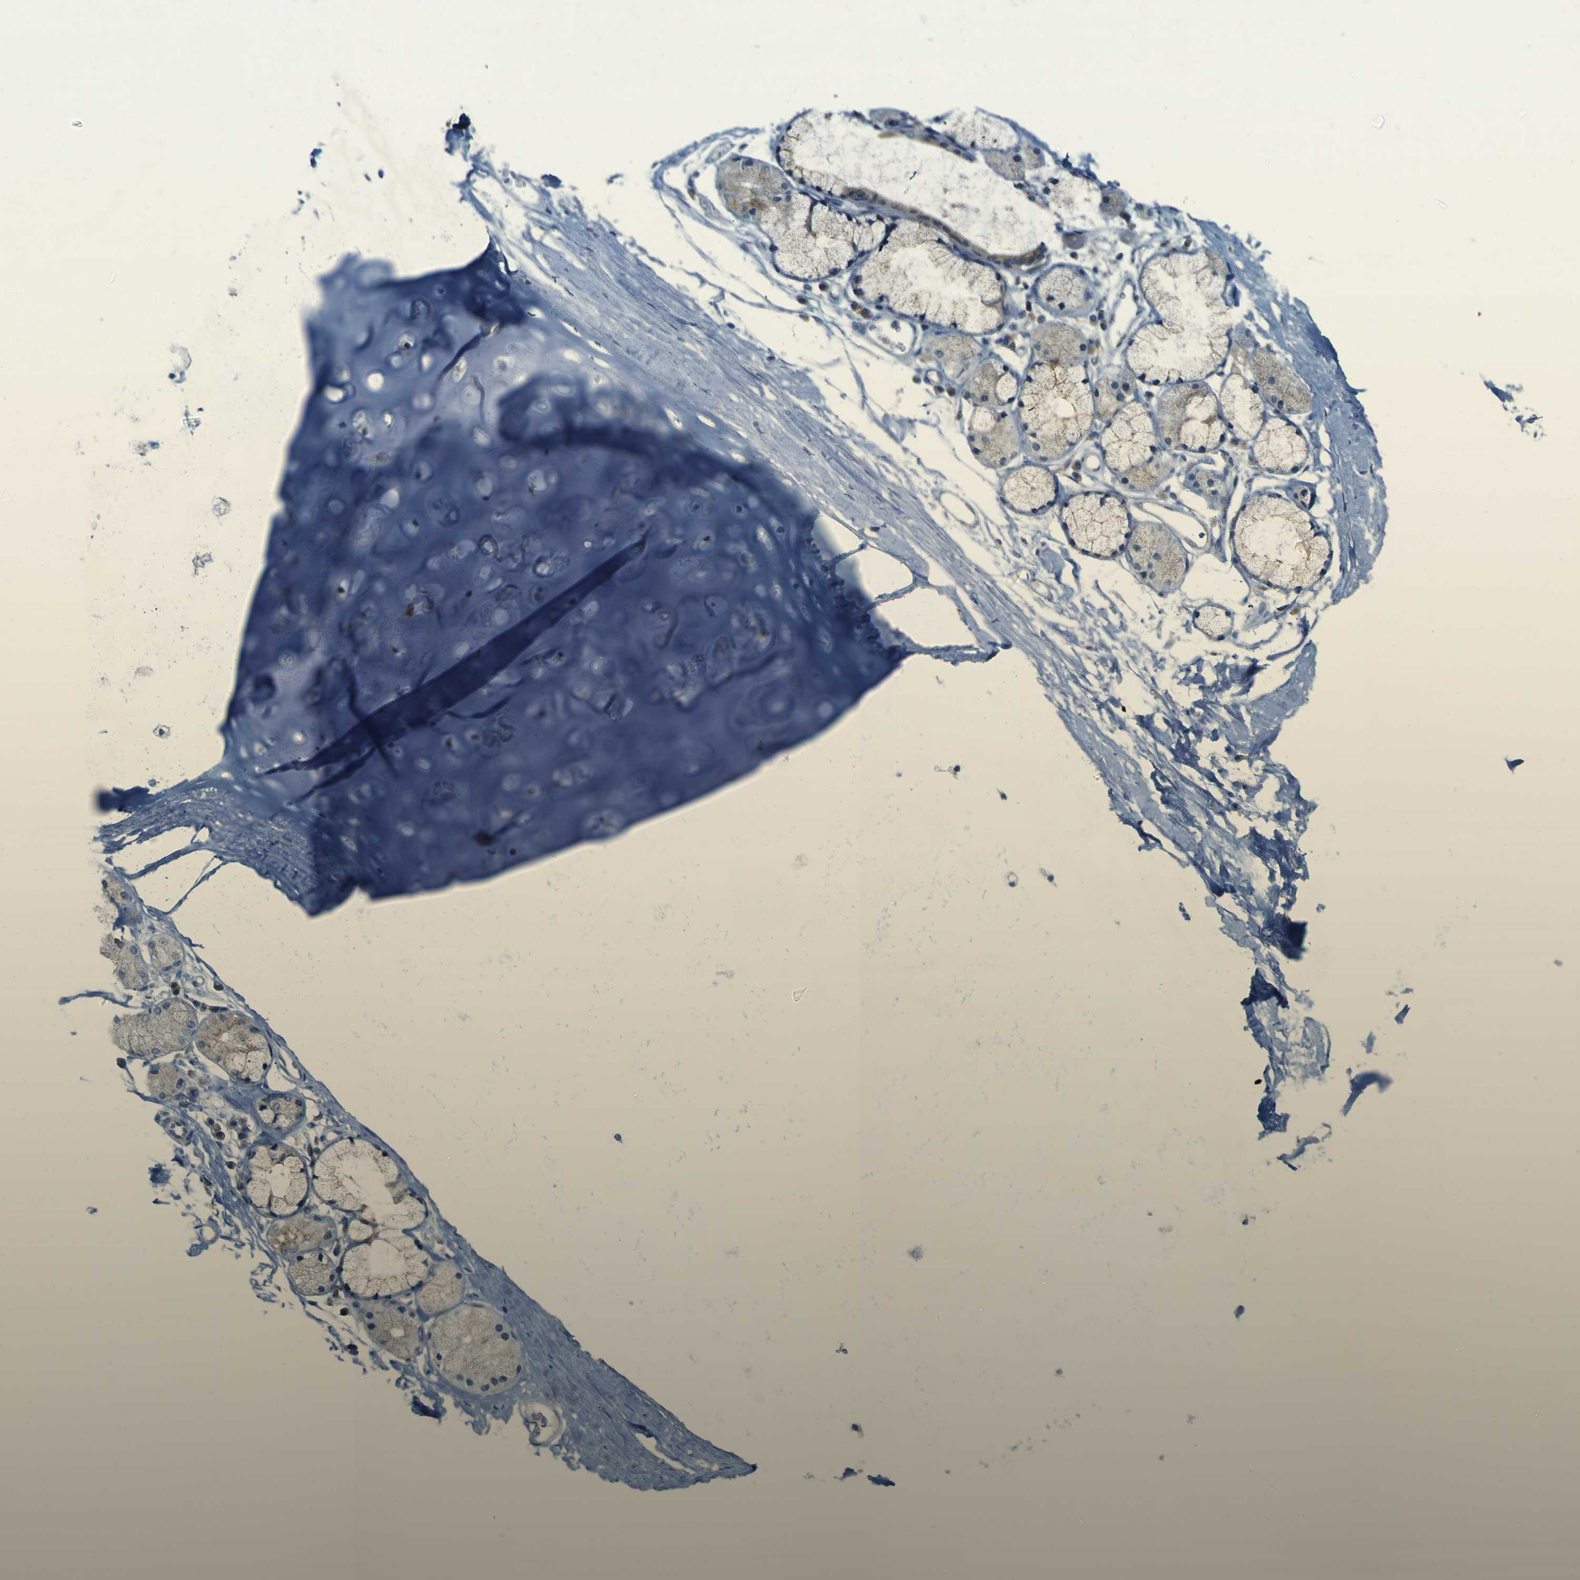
{"staining": {"intensity": "negative", "quantity": "none", "location": "none"}, "tissue": "adipose tissue", "cell_type": "Adipocytes", "image_type": "normal", "snomed": [{"axis": "morphology", "description": "Normal tissue, NOS"}, {"axis": "topography", "description": "Bronchus"}], "caption": "IHC of normal human adipose tissue demonstrates no staining in adipocytes.", "gene": "ACBD5", "patient": {"sex": "female", "age": 73}}